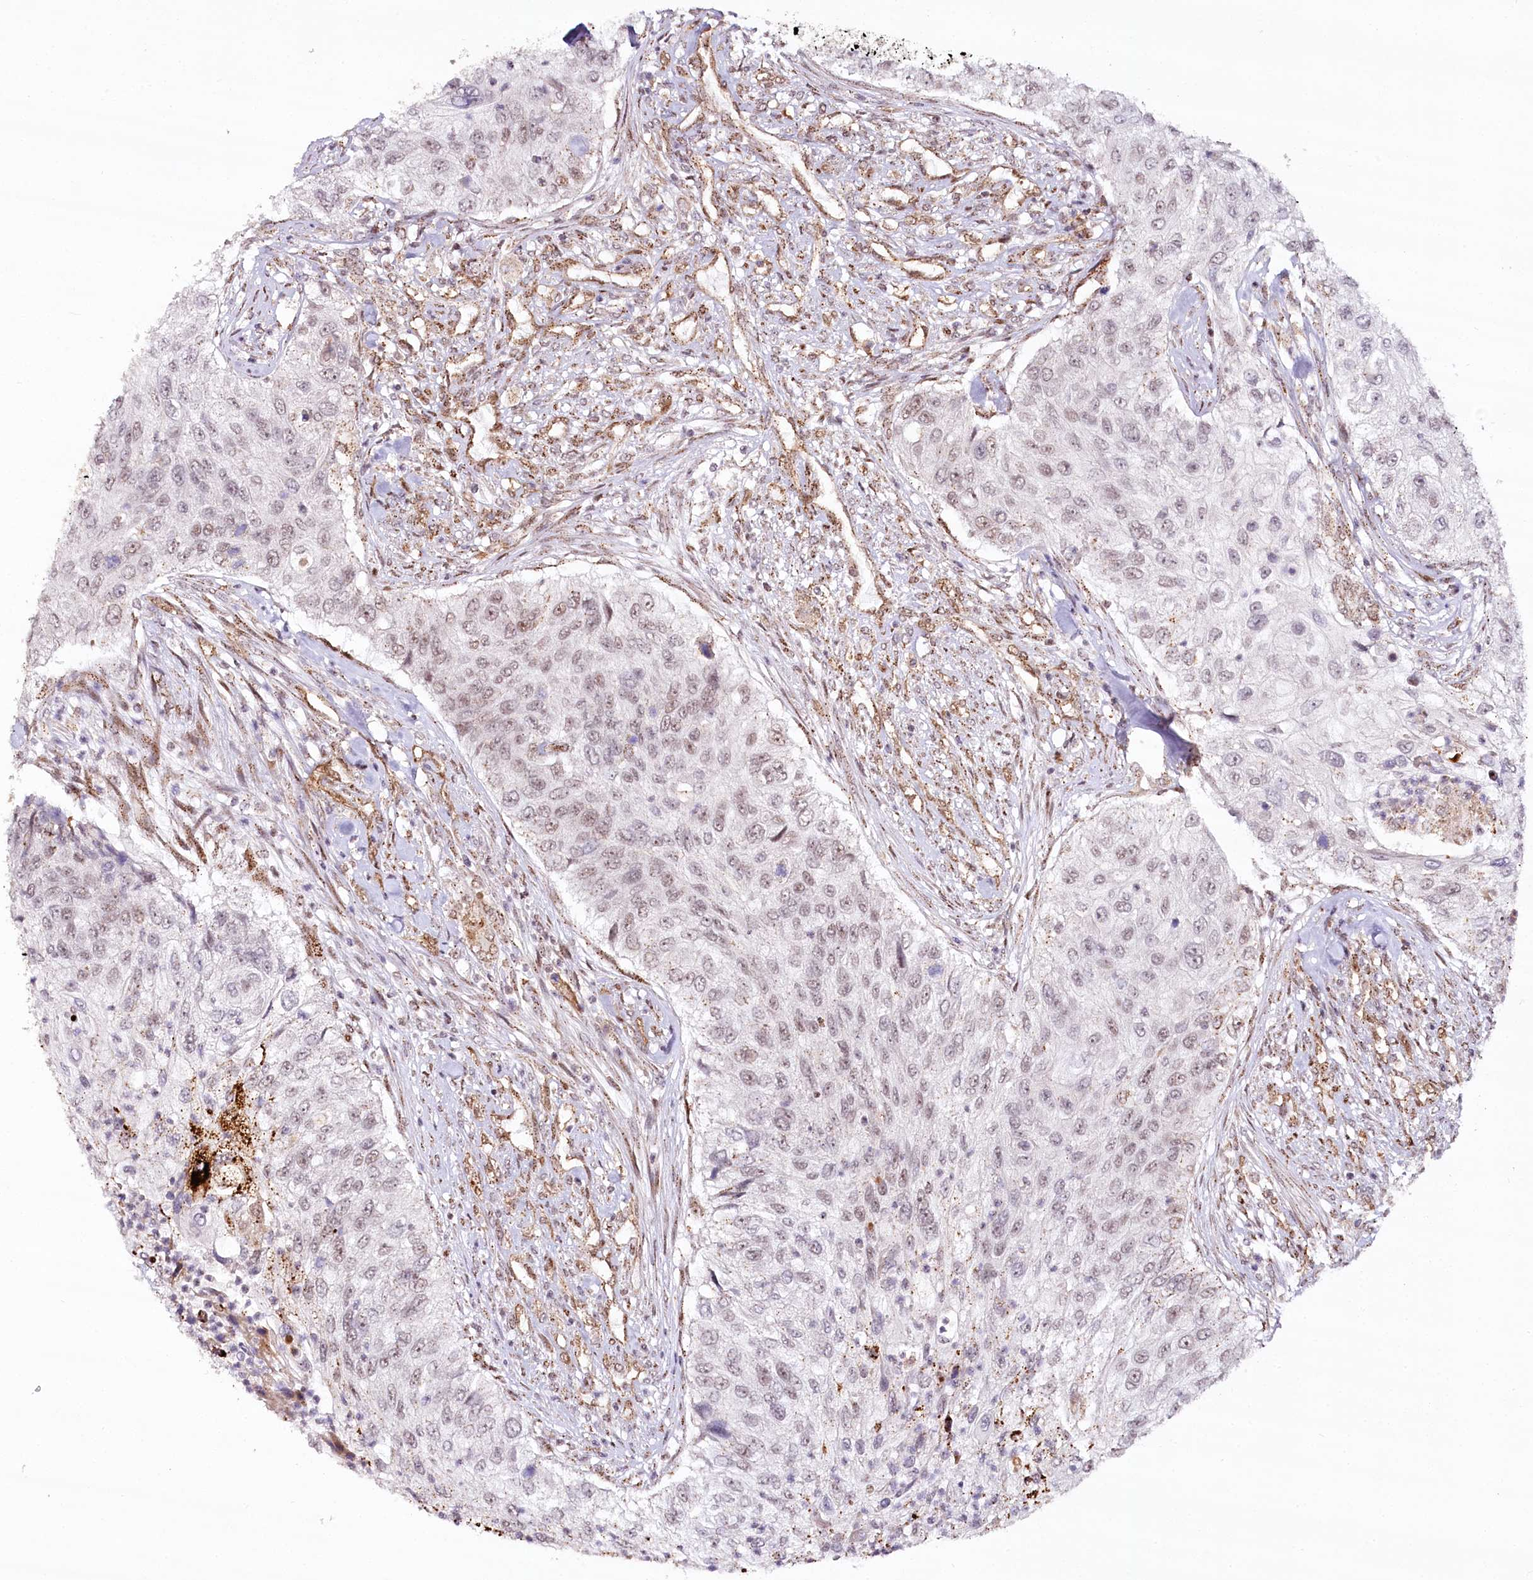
{"staining": {"intensity": "weak", "quantity": "<25%", "location": "nuclear"}, "tissue": "urothelial cancer", "cell_type": "Tumor cells", "image_type": "cancer", "snomed": [{"axis": "morphology", "description": "Urothelial carcinoma, High grade"}, {"axis": "topography", "description": "Urinary bladder"}], "caption": "A micrograph of urothelial cancer stained for a protein reveals no brown staining in tumor cells. (Stains: DAB (3,3'-diaminobenzidine) immunohistochemistry (IHC) with hematoxylin counter stain, Microscopy: brightfield microscopy at high magnification).", "gene": "COPG1", "patient": {"sex": "female", "age": 60}}